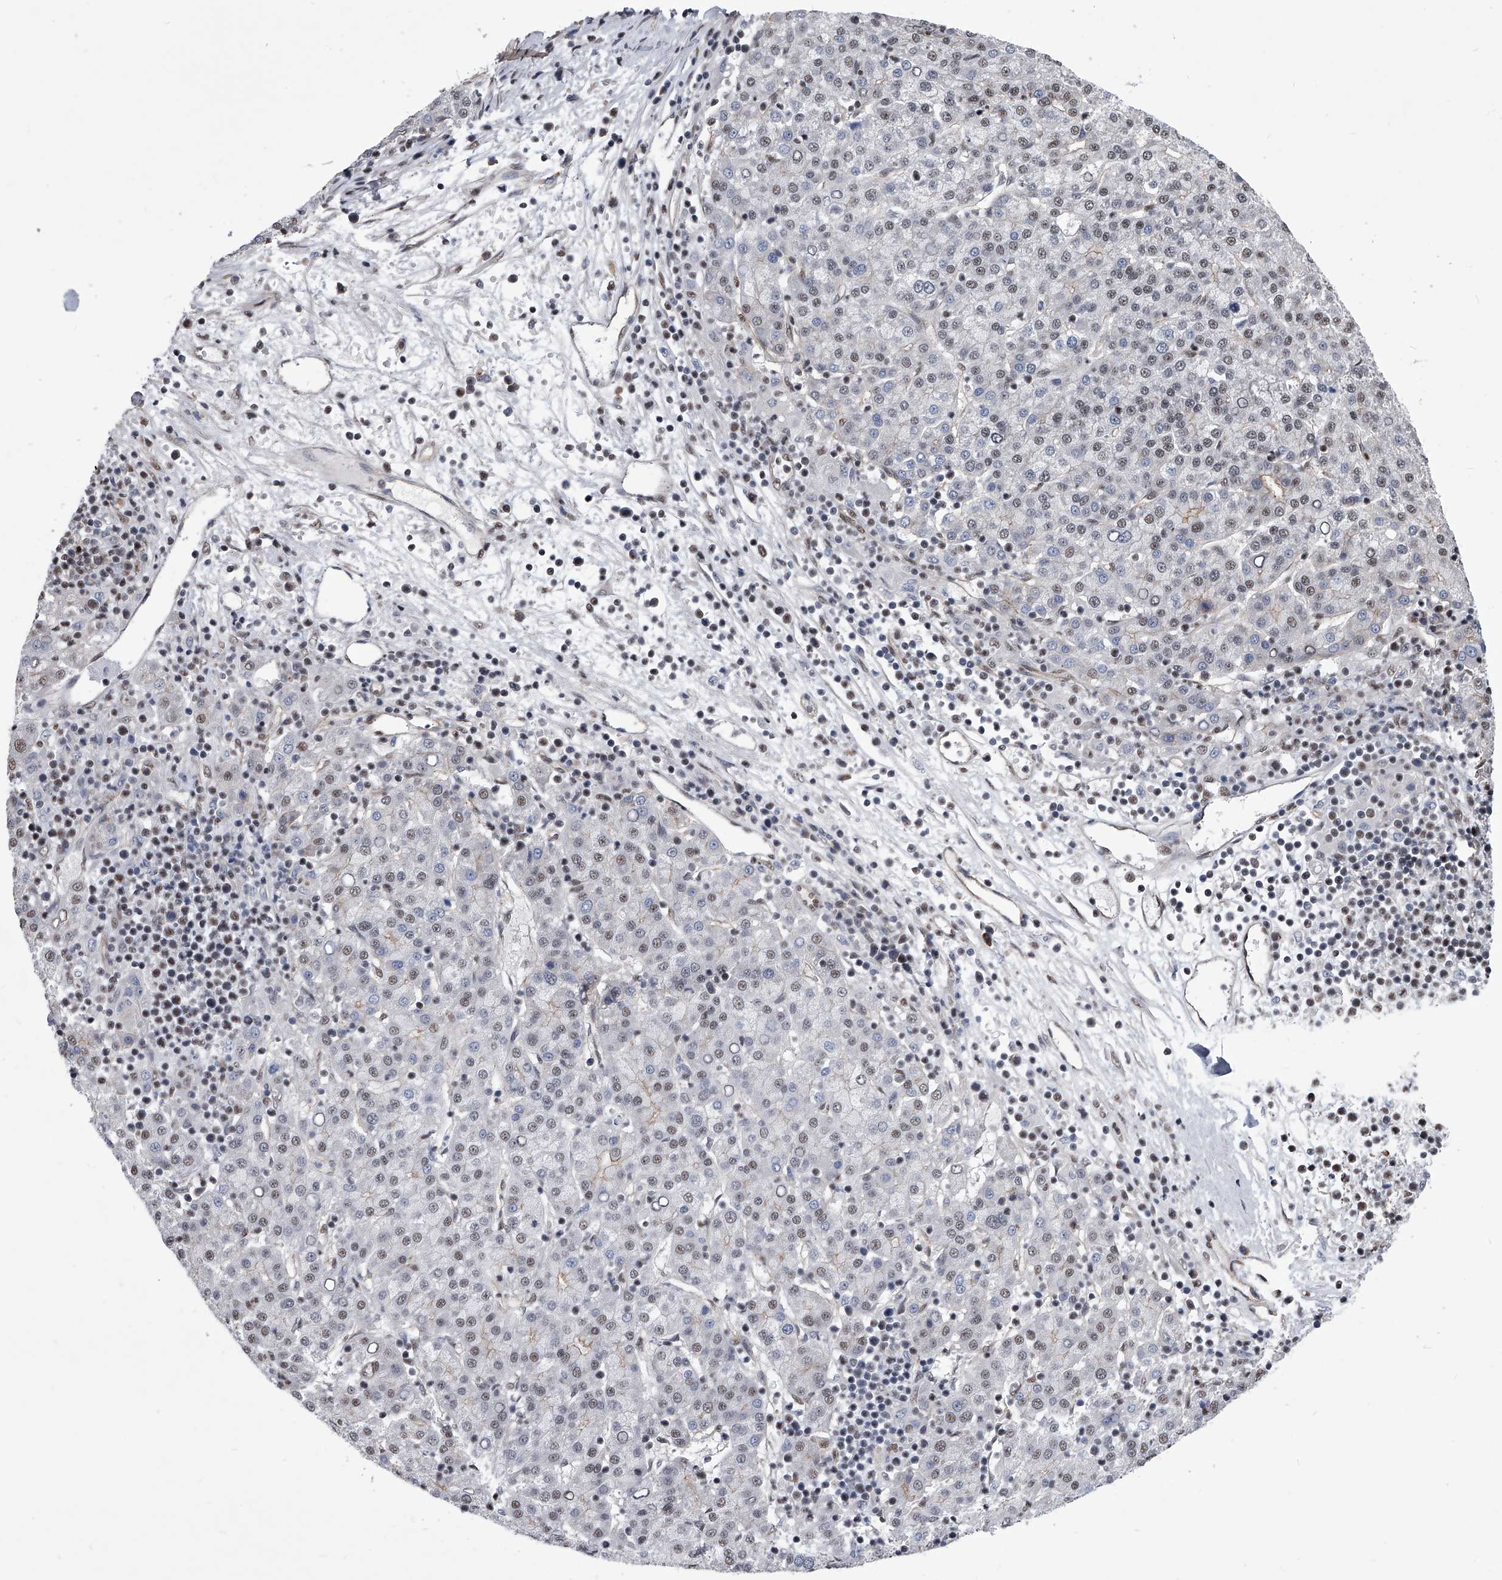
{"staining": {"intensity": "weak", "quantity": "<25%", "location": "nuclear"}, "tissue": "liver cancer", "cell_type": "Tumor cells", "image_type": "cancer", "snomed": [{"axis": "morphology", "description": "Carcinoma, Hepatocellular, NOS"}, {"axis": "topography", "description": "Liver"}], "caption": "Image shows no protein expression in tumor cells of liver cancer tissue.", "gene": "ZNF76", "patient": {"sex": "female", "age": 58}}